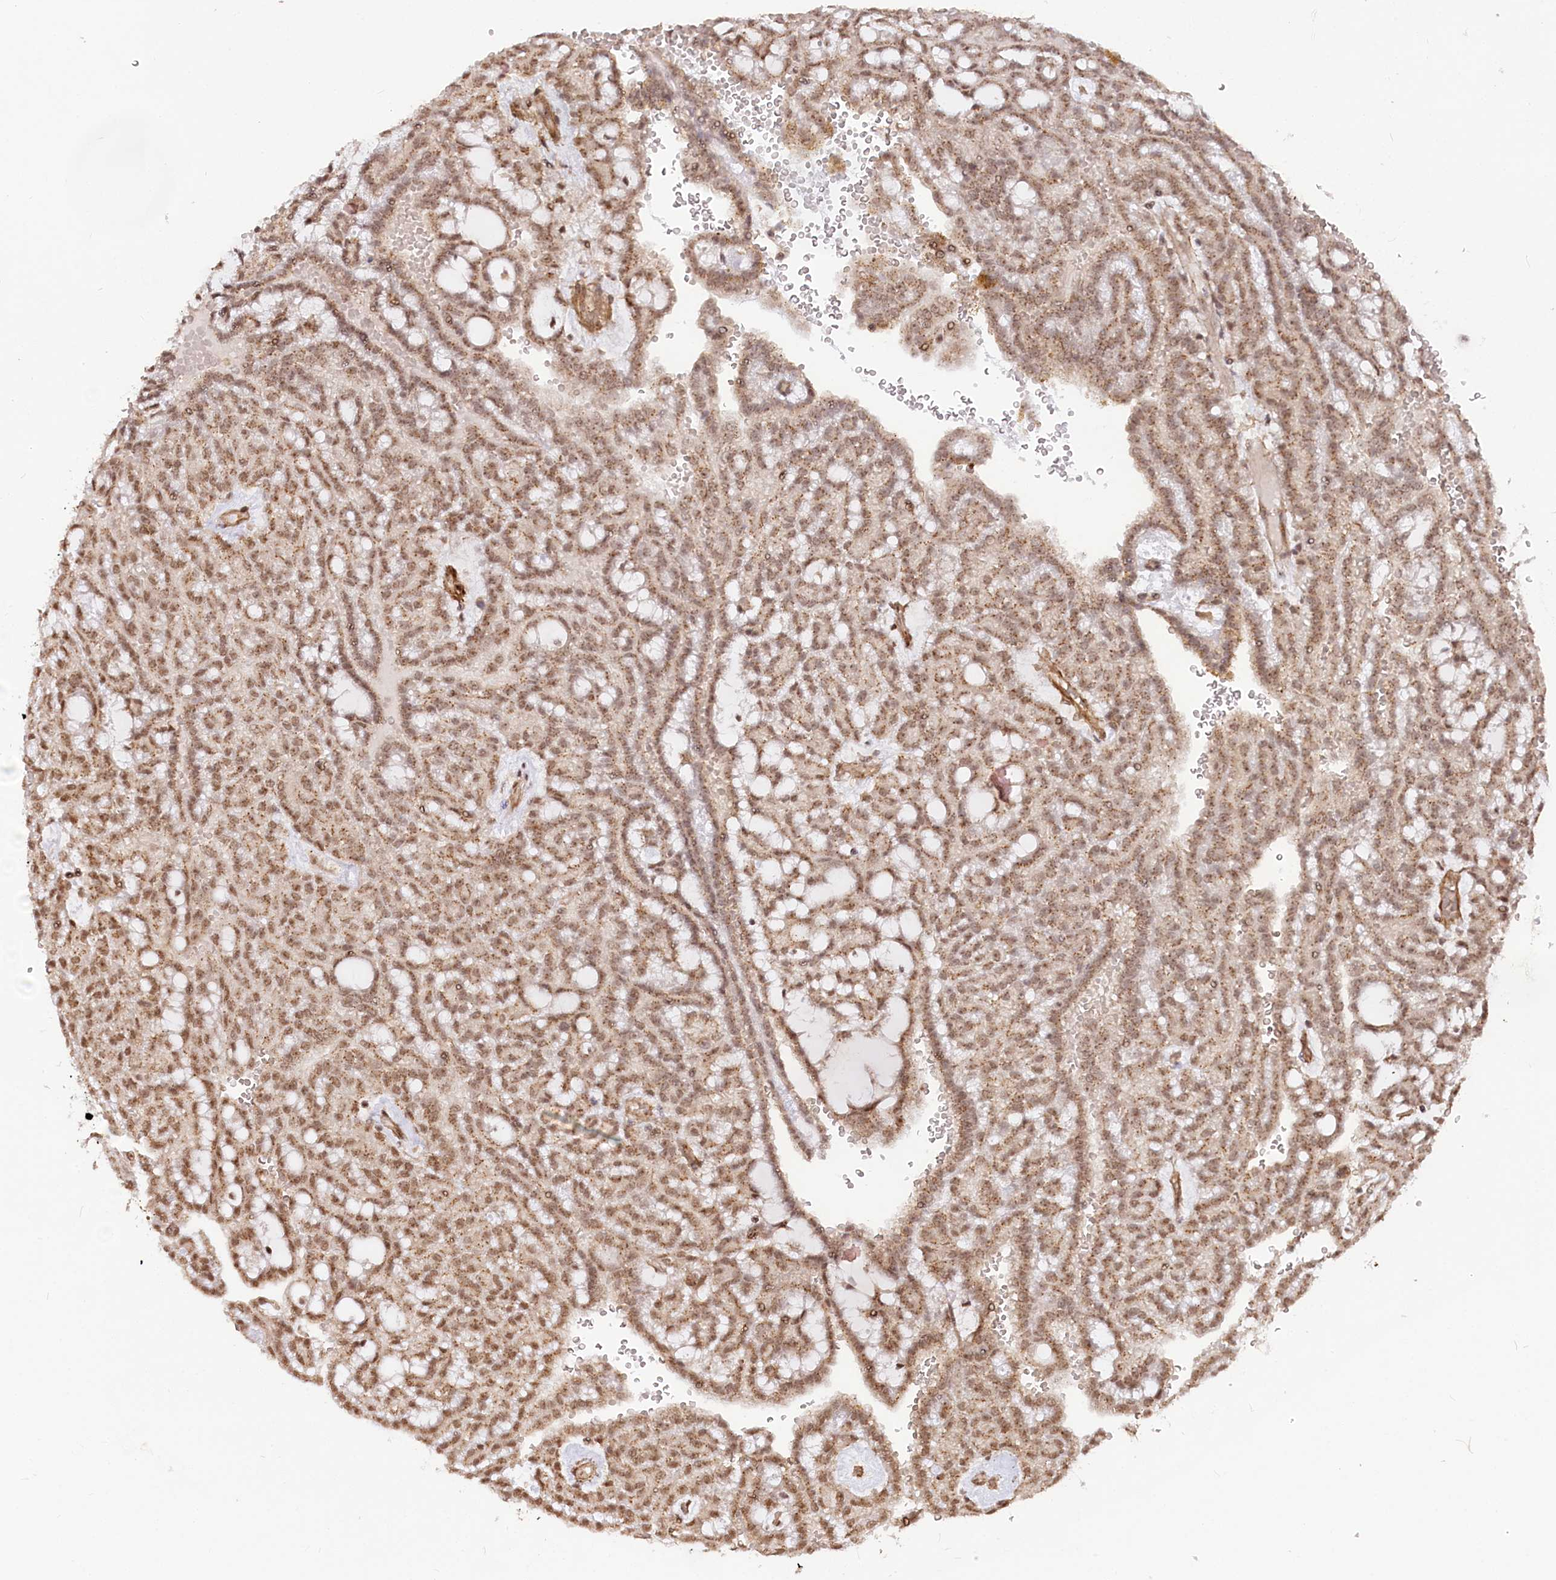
{"staining": {"intensity": "moderate", "quantity": ">75%", "location": "cytoplasmic/membranous,nuclear"}, "tissue": "renal cancer", "cell_type": "Tumor cells", "image_type": "cancer", "snomed": [{"axis": "morphology", "description": "Adenocarcinoma, NOS"}, {"axis": "topography", "description": "Kidney"}], "caption": "This micrograph shows immunohistochemistry staining of human renal adenocarcinoma, with medium moderate cytoplasmic/membranous and nuclear staining in about >75% of tumor cells.", "gene": "GNL3L", "patient": {"sex": "male", "age": 63}}